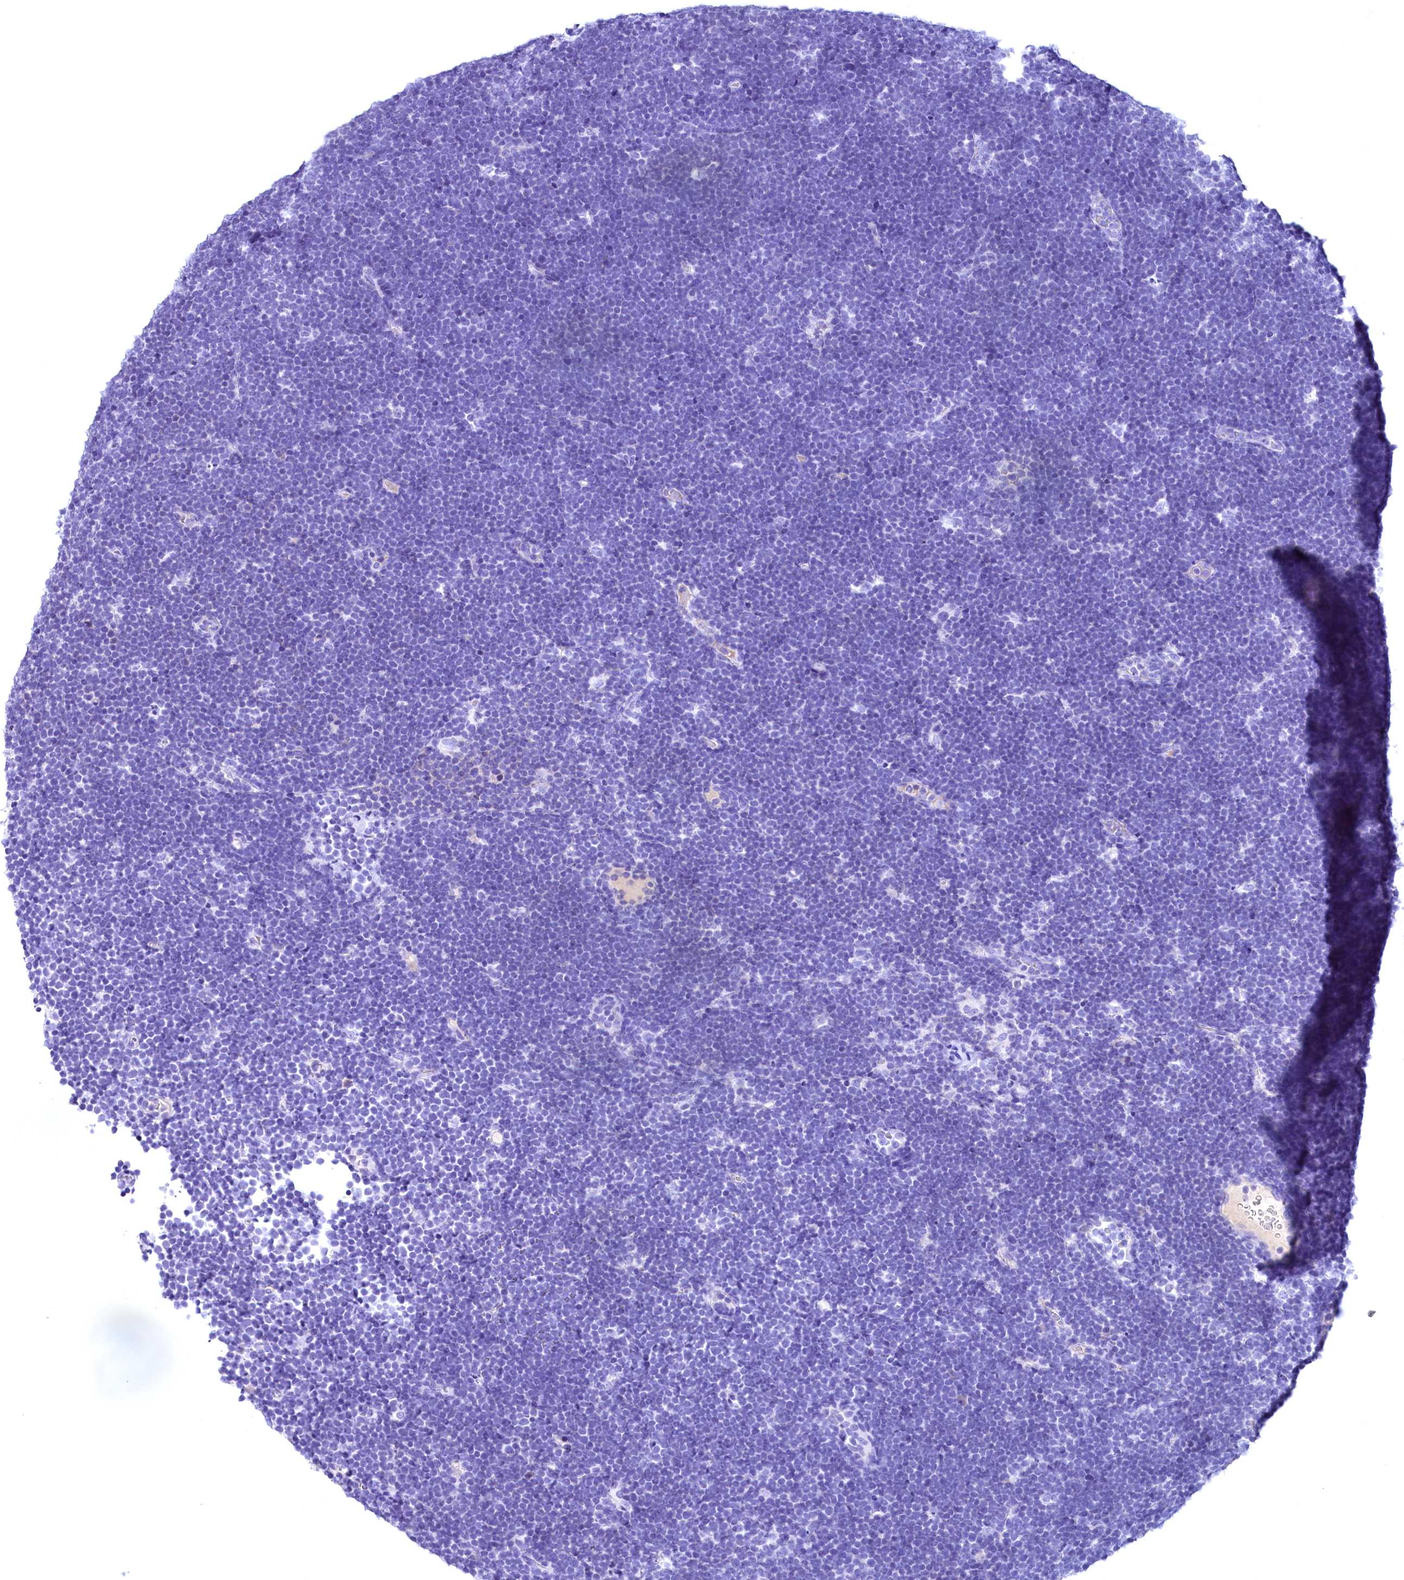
{"staining": {"intensity": "negative", "quantity": "none", "location": "none"}, "tissue": "lymphoma", "cell_type": "Tumor cells", "image_type": "cancer", "snomed": [{"axis": "morphology", "description": "Malignant lymphoma, non-Hodgkin's type, High grade"}, {"axis": "topography", "description": "Lymph node"}], "caption": "This is an immunohistochemistry histopathology image of lymphoma. There is no positivity in tumor cells.", "gene": "SKIDA1", "patient": {"sex": "male", "age": 13}}